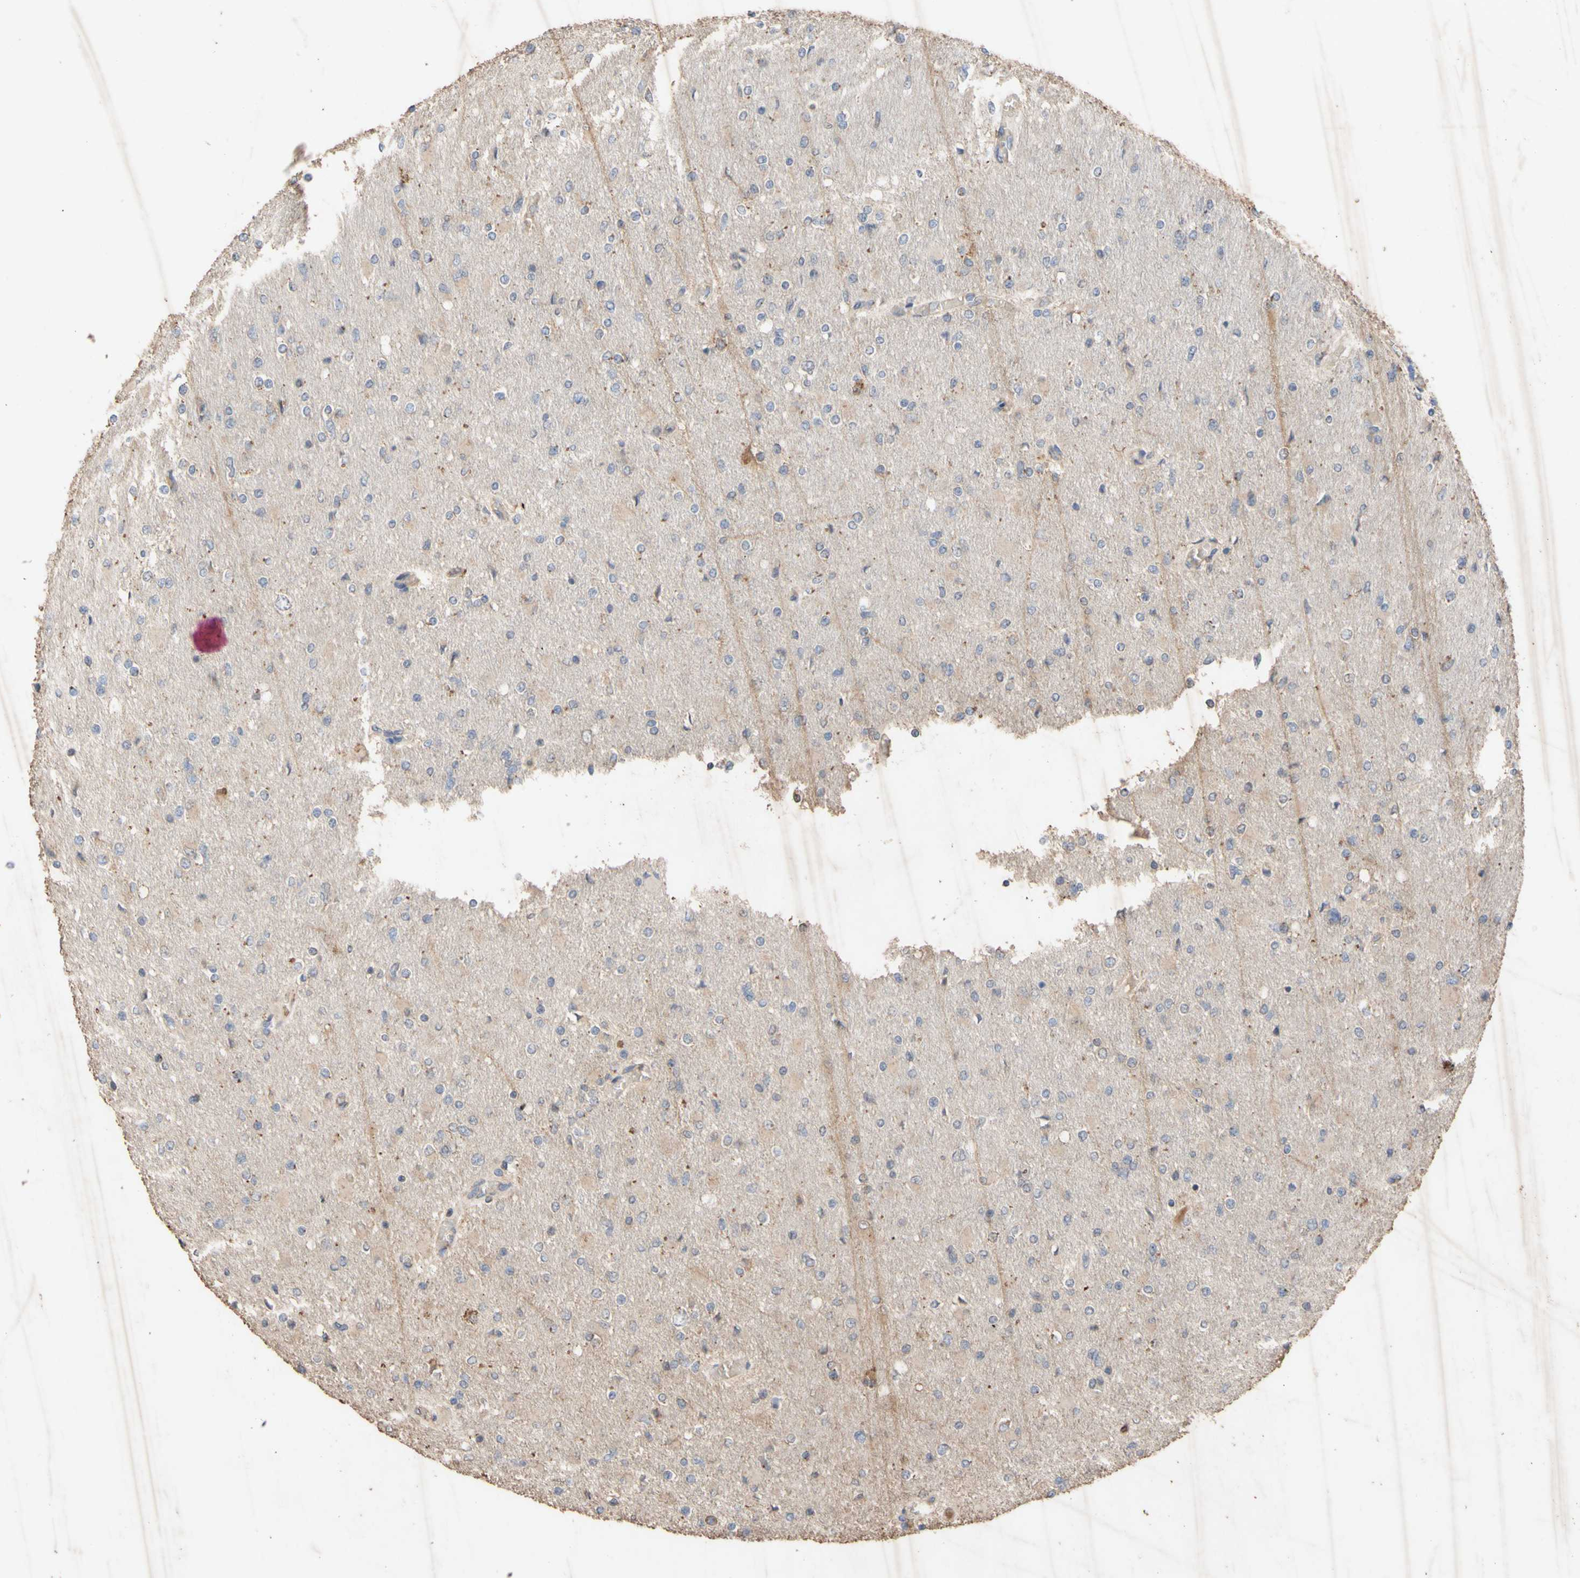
{"staining": {"intensity": "weak", "quantity": "<25%", "location": "cytoplasmic/membranous"}, "tissue": "glioma", "cell_type": "Tumor cells", "image_type": "cancer", "snomed": [{"axis": "morphology", "description": "Glioma, malignant, High grade"}, {"axis": "topography", "description": "Cerebral cortex"}], "caption": "The immunohistochemistry micrograph has no significant positivity in tumor cells of glioma tissue.", "gene": "EIF2S3", "patient": {"sex": "female", "age": 36}}